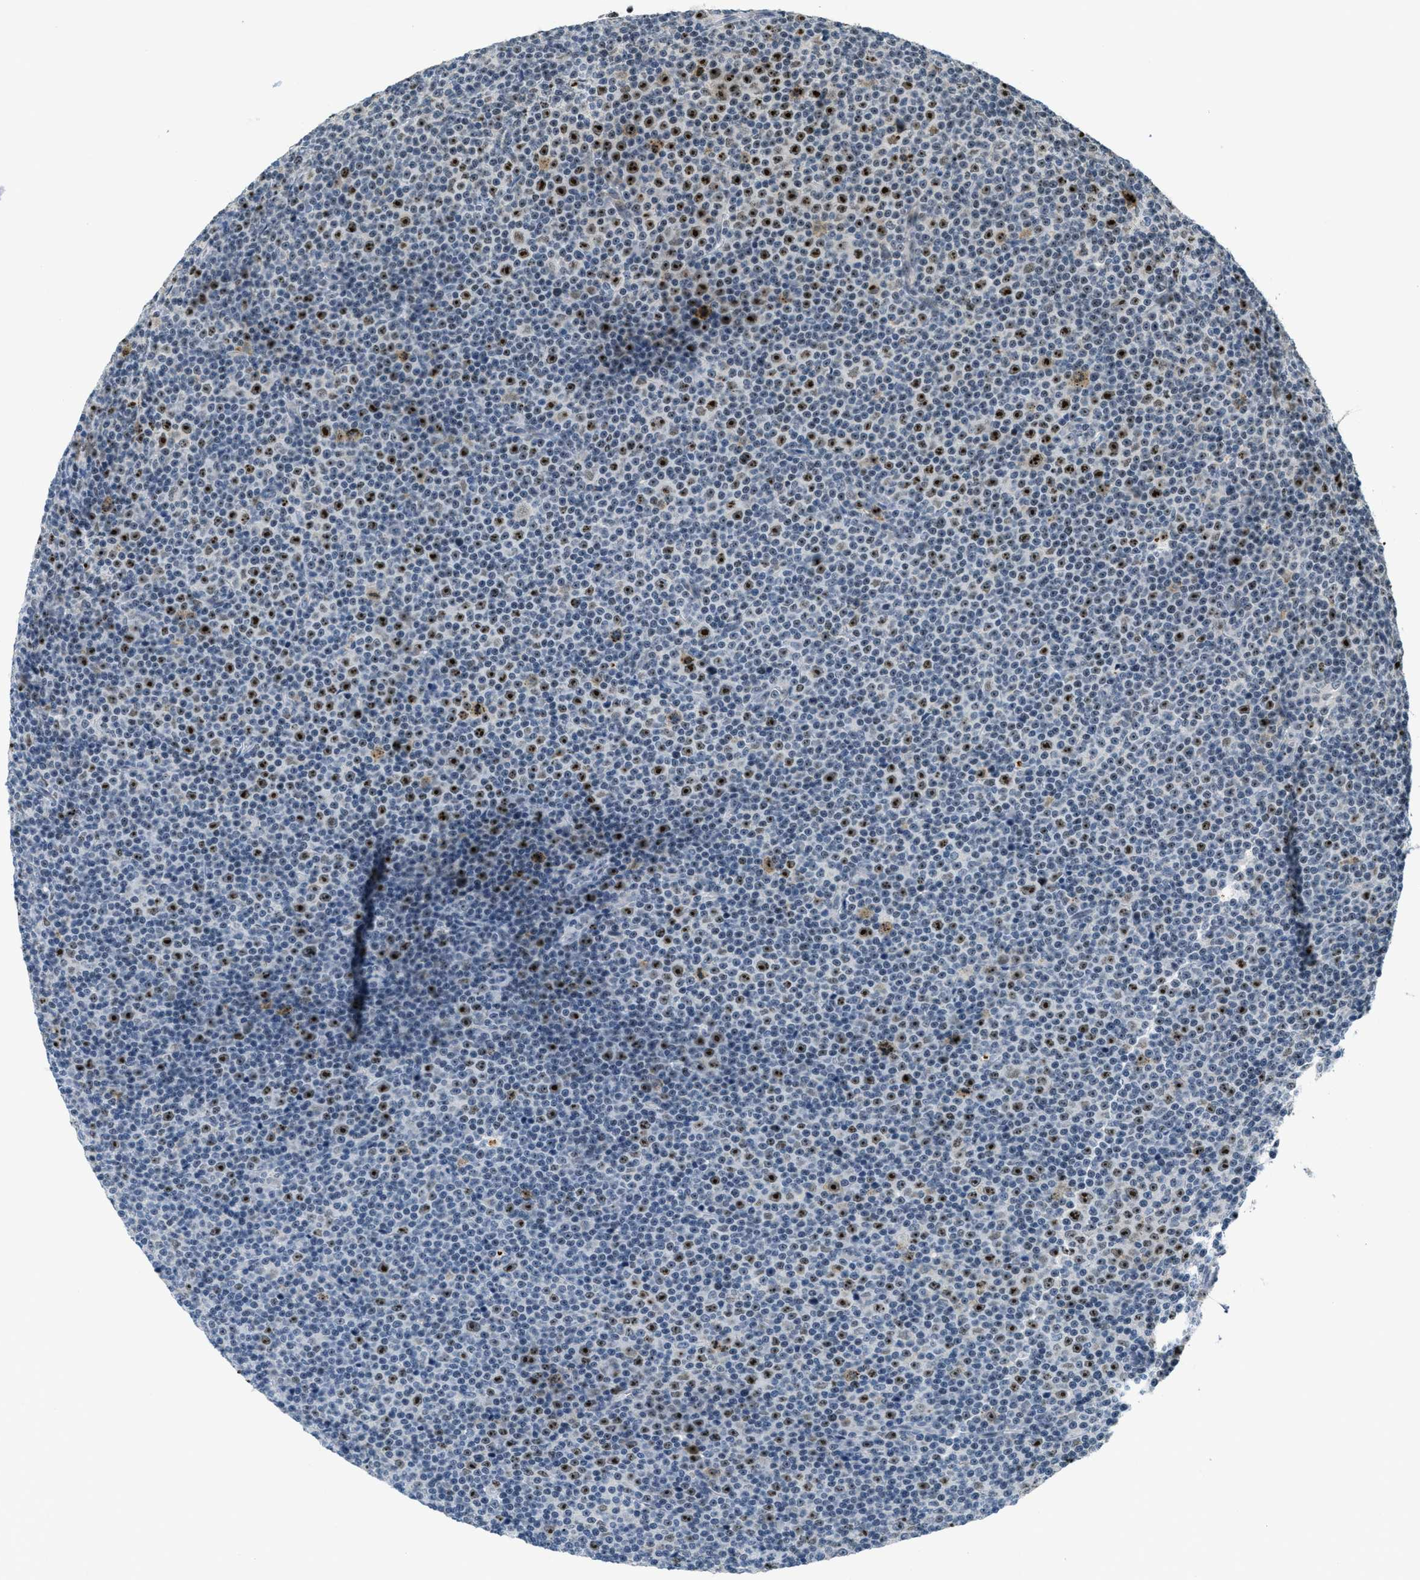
{"staining": {"intensity": "strong", "quantity": "25%-75%", "location": "nuclear"}, "tissue": "lymphoma", "cell_type": "Tumor cells", "image_type": "cancer", "snomed": [{"axis": "morphology", "description": "Malignant lymphoma, non-Hodgkin's type, Low grade"}, {"axis": "topography", "description": "Lymph node"}], "caption": "Immunohistochemistry (IHC) of human lymphoma demonstrates high levels of strong nuclear staining in approximately 25%-75% of tumor cells. (Stains: DAB in brown, nuclei in blue, Microscopy: brightfield microscopy at high magnification).", "gene": "DDX47", "patient": {"sex": "female", "age": 67}}